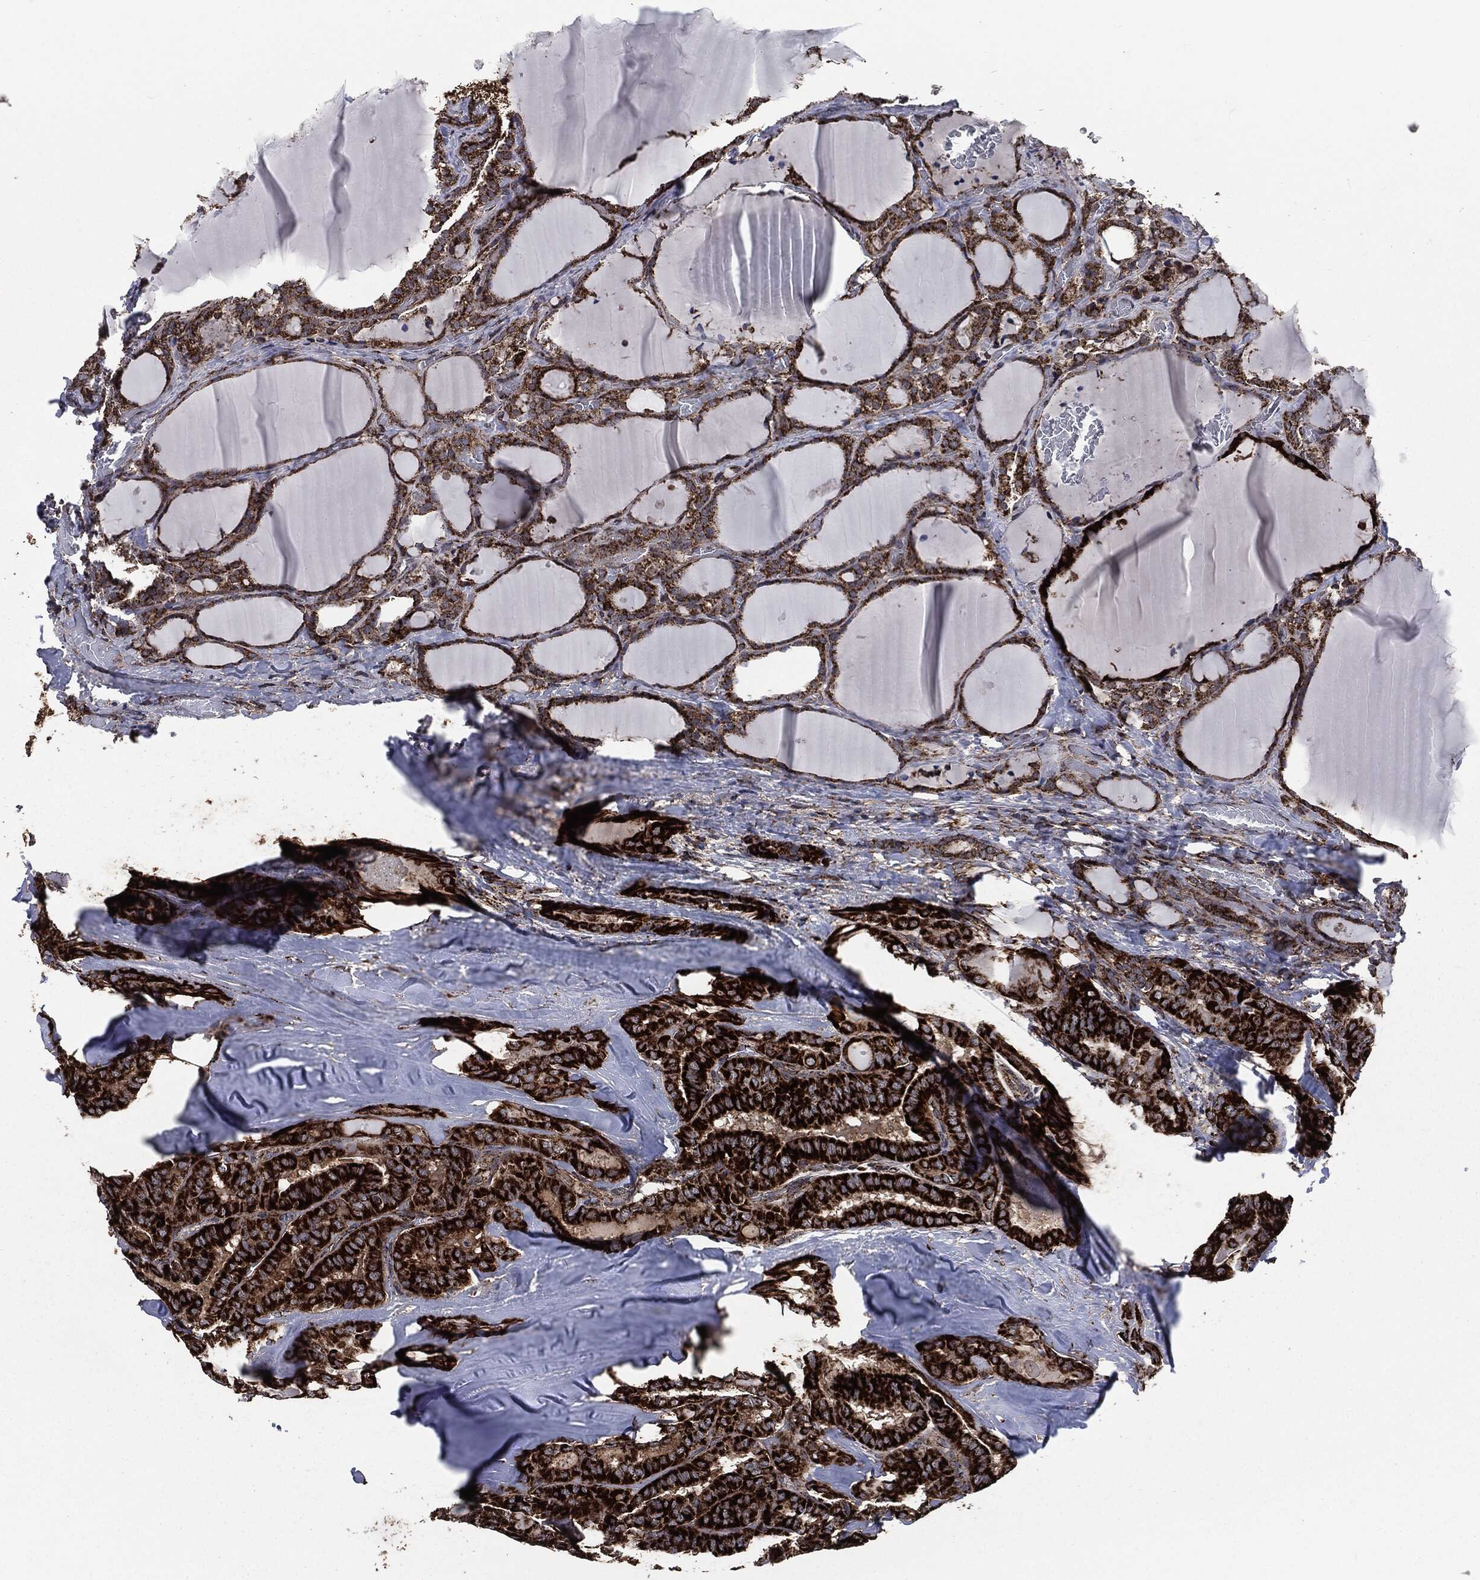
{"staining": {"intensity": "strong", "quantity": ">75%", "location": "cytoplasmic/membranous"}, "tissue": "thyroid cancer", "cell_type": "Tumor cells", "image_type": "cancer", "snomed": [{"axis": "morphology", "description": "Papillary adenocarcinoma, NOS"}, {"axis": "topography", "description": "Thyroid gland"}], "caption": "Tumor cells reveal high levels of strong cytoplasmic/membranous positivity in about >75% of cells in human thyroid cancer. Using DAB (3,3'-diaminobenzidine) (brown) and hematoxylin (blue) stains, captured at high magnification using brightfield microscopy.", "gene": "FH", "patient": {"sex": "female", "age": 39}}